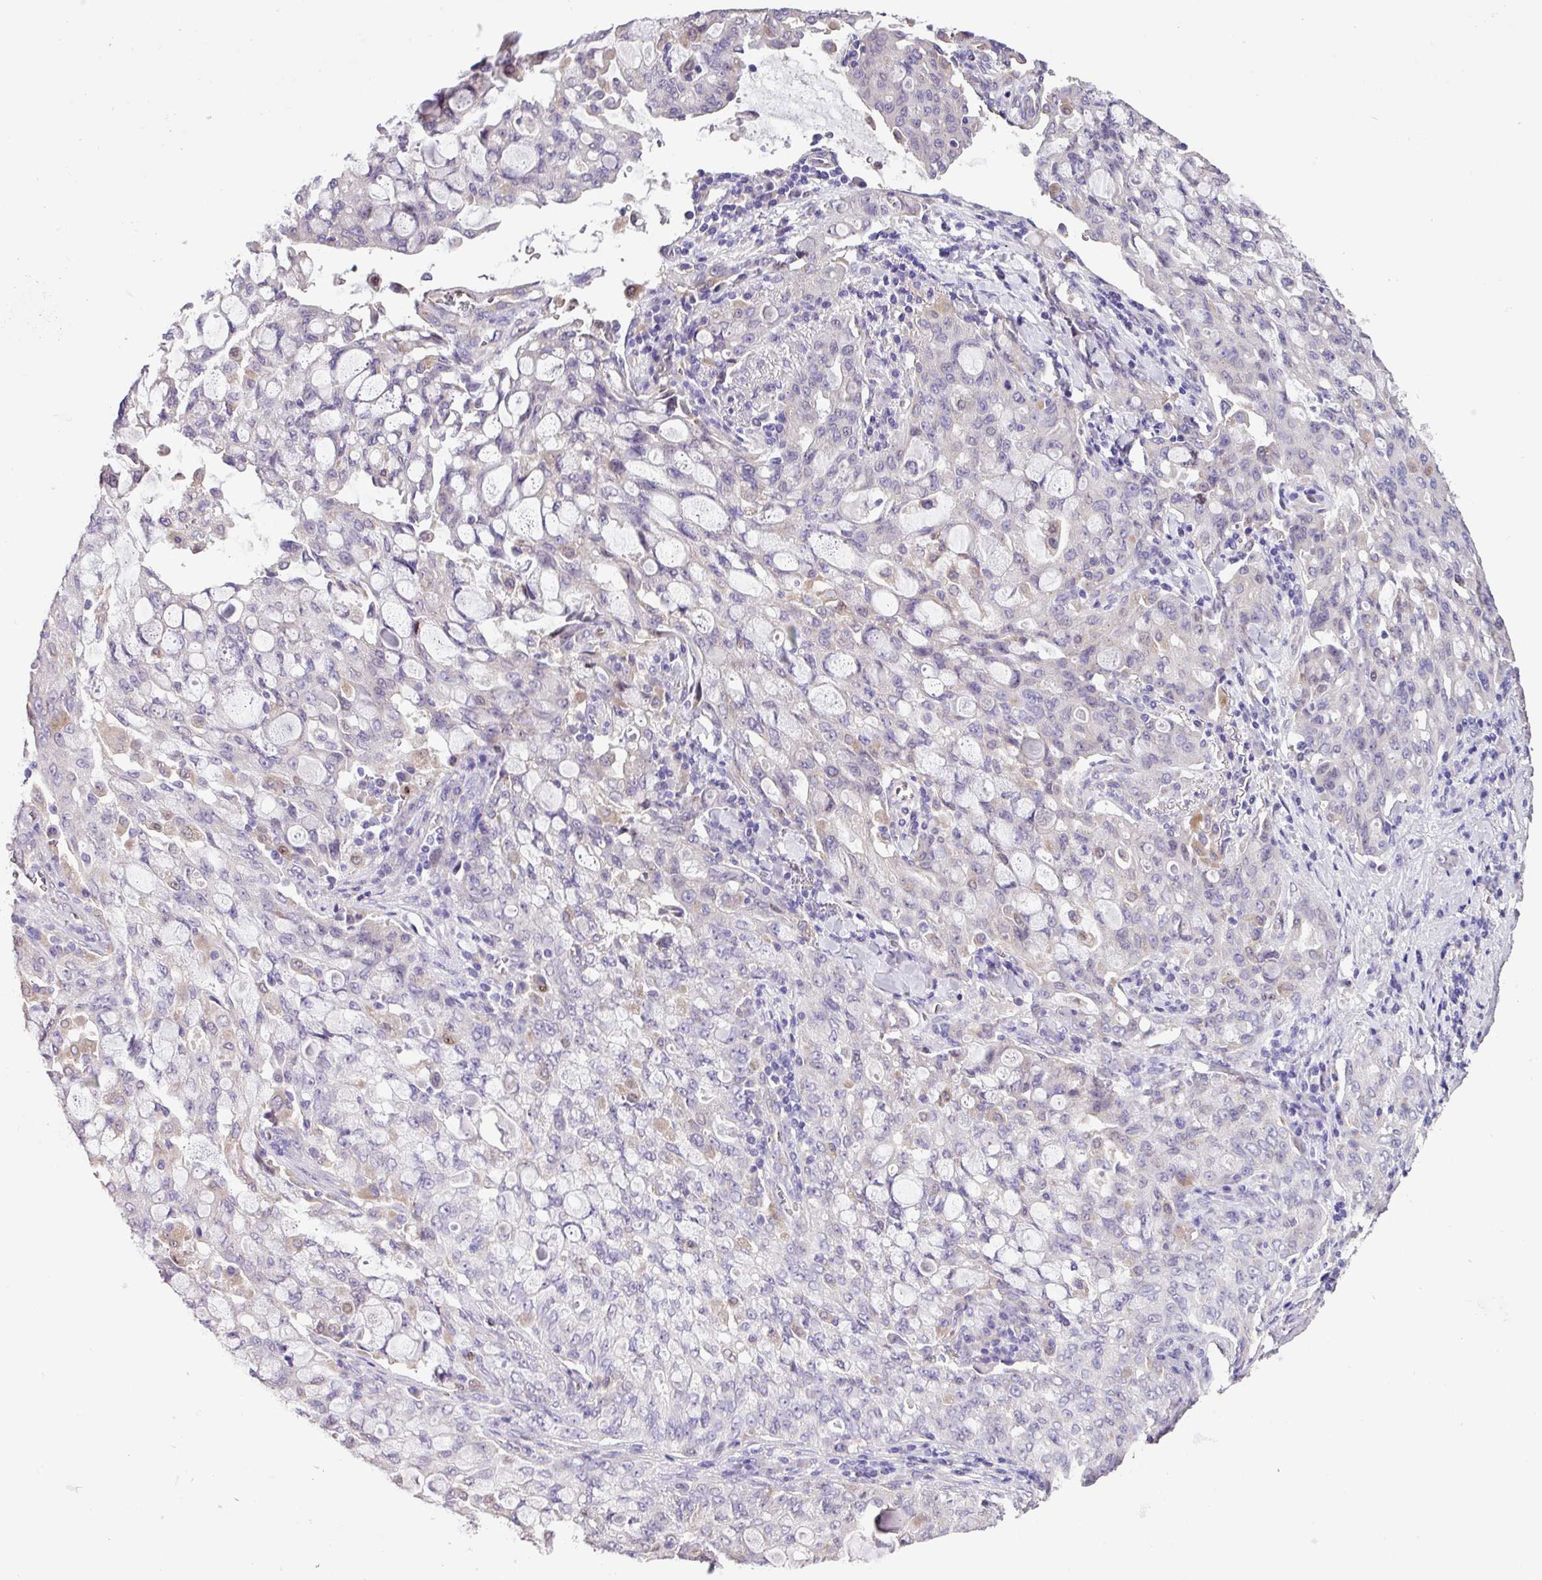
{"staining": {"intensity": "weak", "quantity": "<25%", "location": "cytoplasmic/membranous"}, "tissue": "lung cancer", "cell_type": "Tumor cells", "image_type": "cancer", "snomed": [{"axis": "morphology", "description": "Adenocarcinoma, NOS"}, {"axis": "topography", "description": "Lung"}], "caption": "IHC photomicrograph of lung cancer (adenocarcinoma) stained for a protein (brown), which displays no expression in tumor cells.", "gene": "ZG16", "patient": {"sex": "female", "age": 44}}